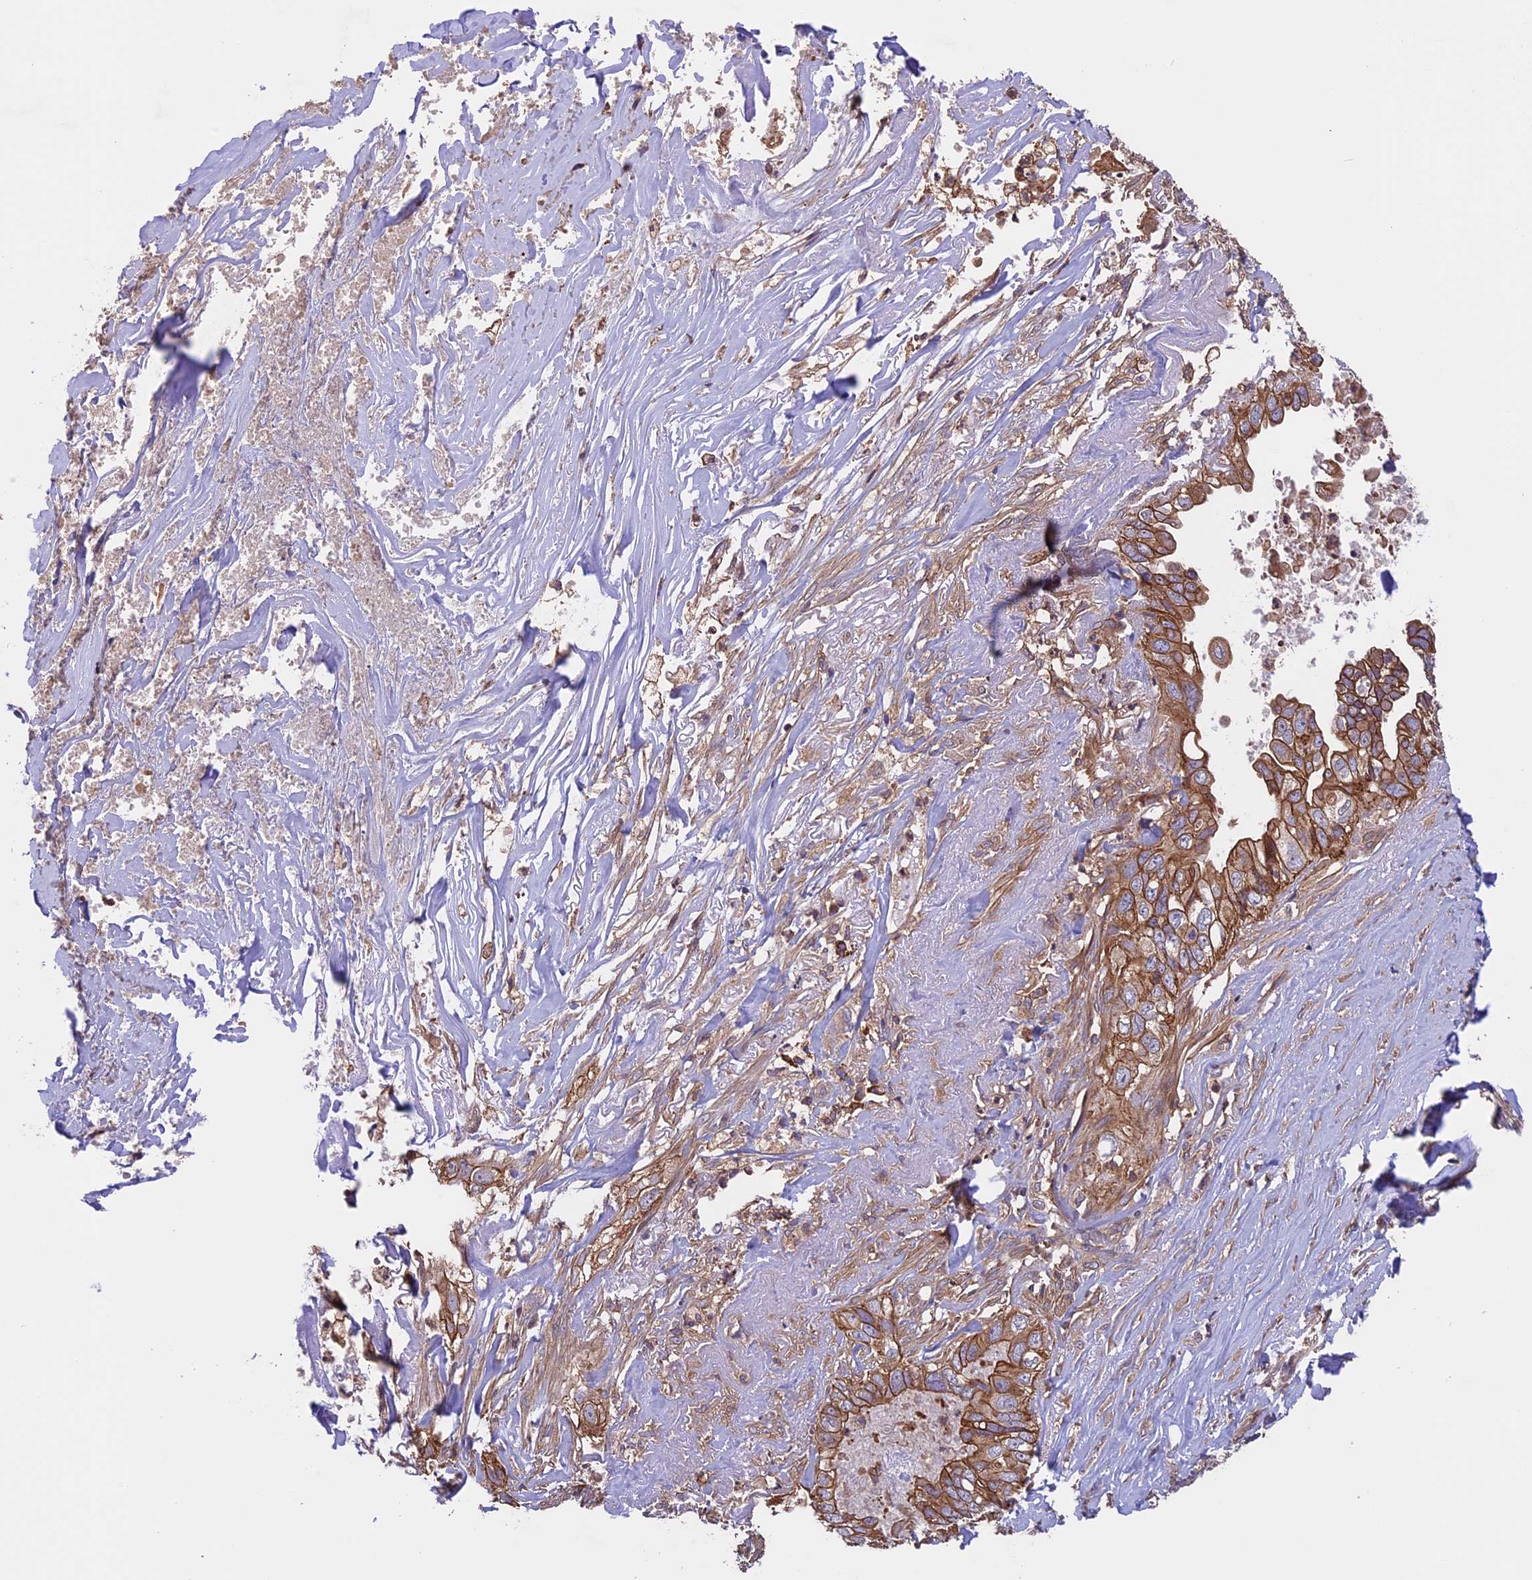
{"staining": {"intensity": "moderate", "quantity": ">75%", "location": "cytoplasmic/membranous"}, "tissue": "liver cancer", "cell_type": "Tumor cells", "image_type": "cancer", "snomed": [{"axis": "morphology", "description": "Cholangiocarcinoma"}, {"axis": "topography", "description": "Liver"}], "caption": "Protein expression analysis of liver cholangiocarcinoma displays moderate cytoplasmic/membranous staining in approximately >75% of tumor cells.", "gene": "GAS8", "patient": {"sex": "female", "age": 79}}